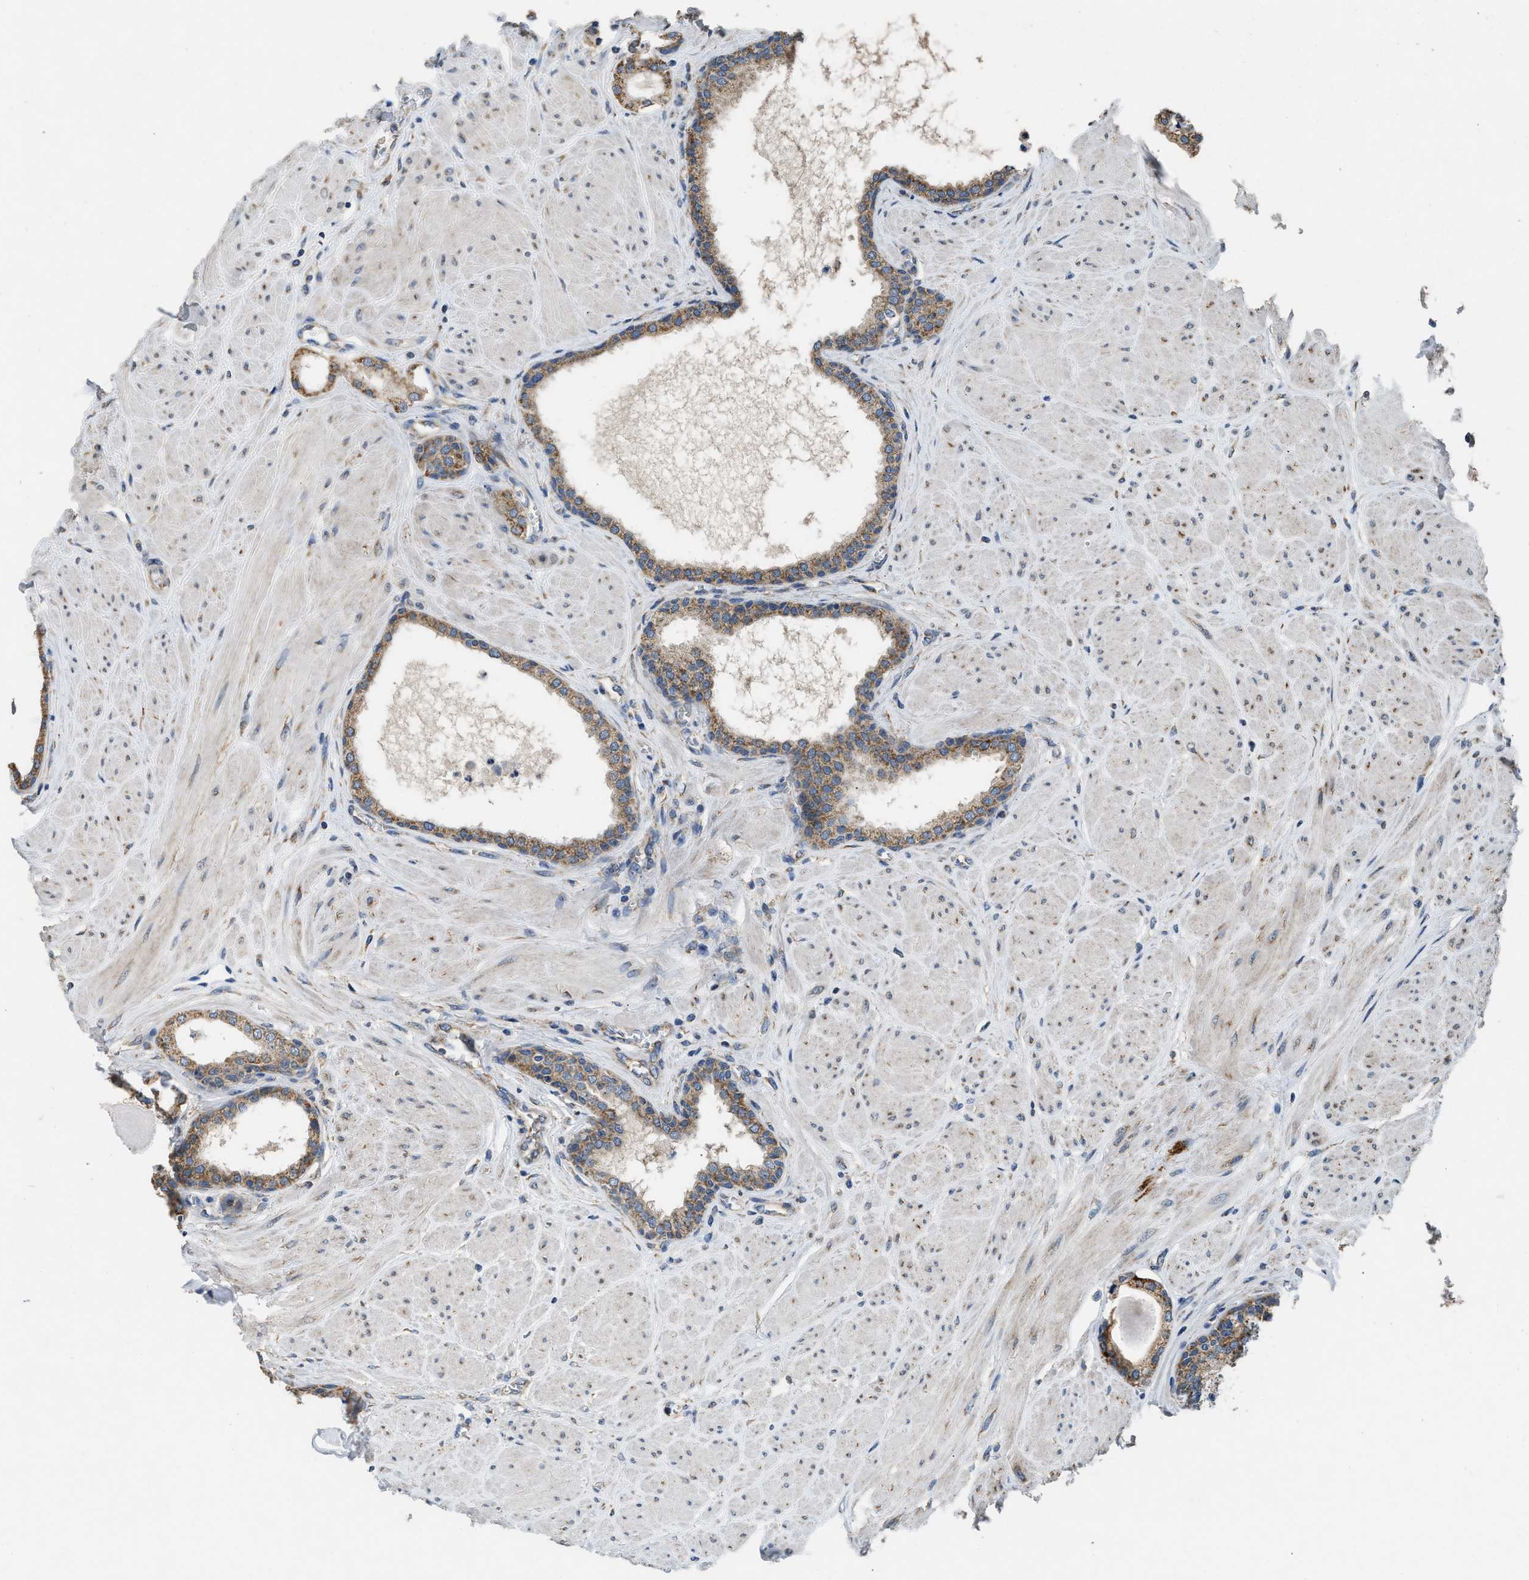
{"staining": {"intensity": "moderate", "quantity": ">75%", "location": "cytoplasmic/membranous"}, "tissue": "prostate", "cell_type": "Glandular cells", "image_type": "normal", "snomed": [{"axis": "morphology", "description": "Normal tissue, NOS"}, {"axis": "topography", "description": "Prostate"}], "caption": "Immunohistochemical staining of unremarkable human prostate demonstrates medium levels of moderate cytoplasmic/membranous staining in approximately >75% of glandular cells. (DAB (3,3'-diaminobenzidine) IHC with brightfield microscopy, high magnification).", "gene": "TMEM150A", "patient": {"sex": "male", "age": 51}}